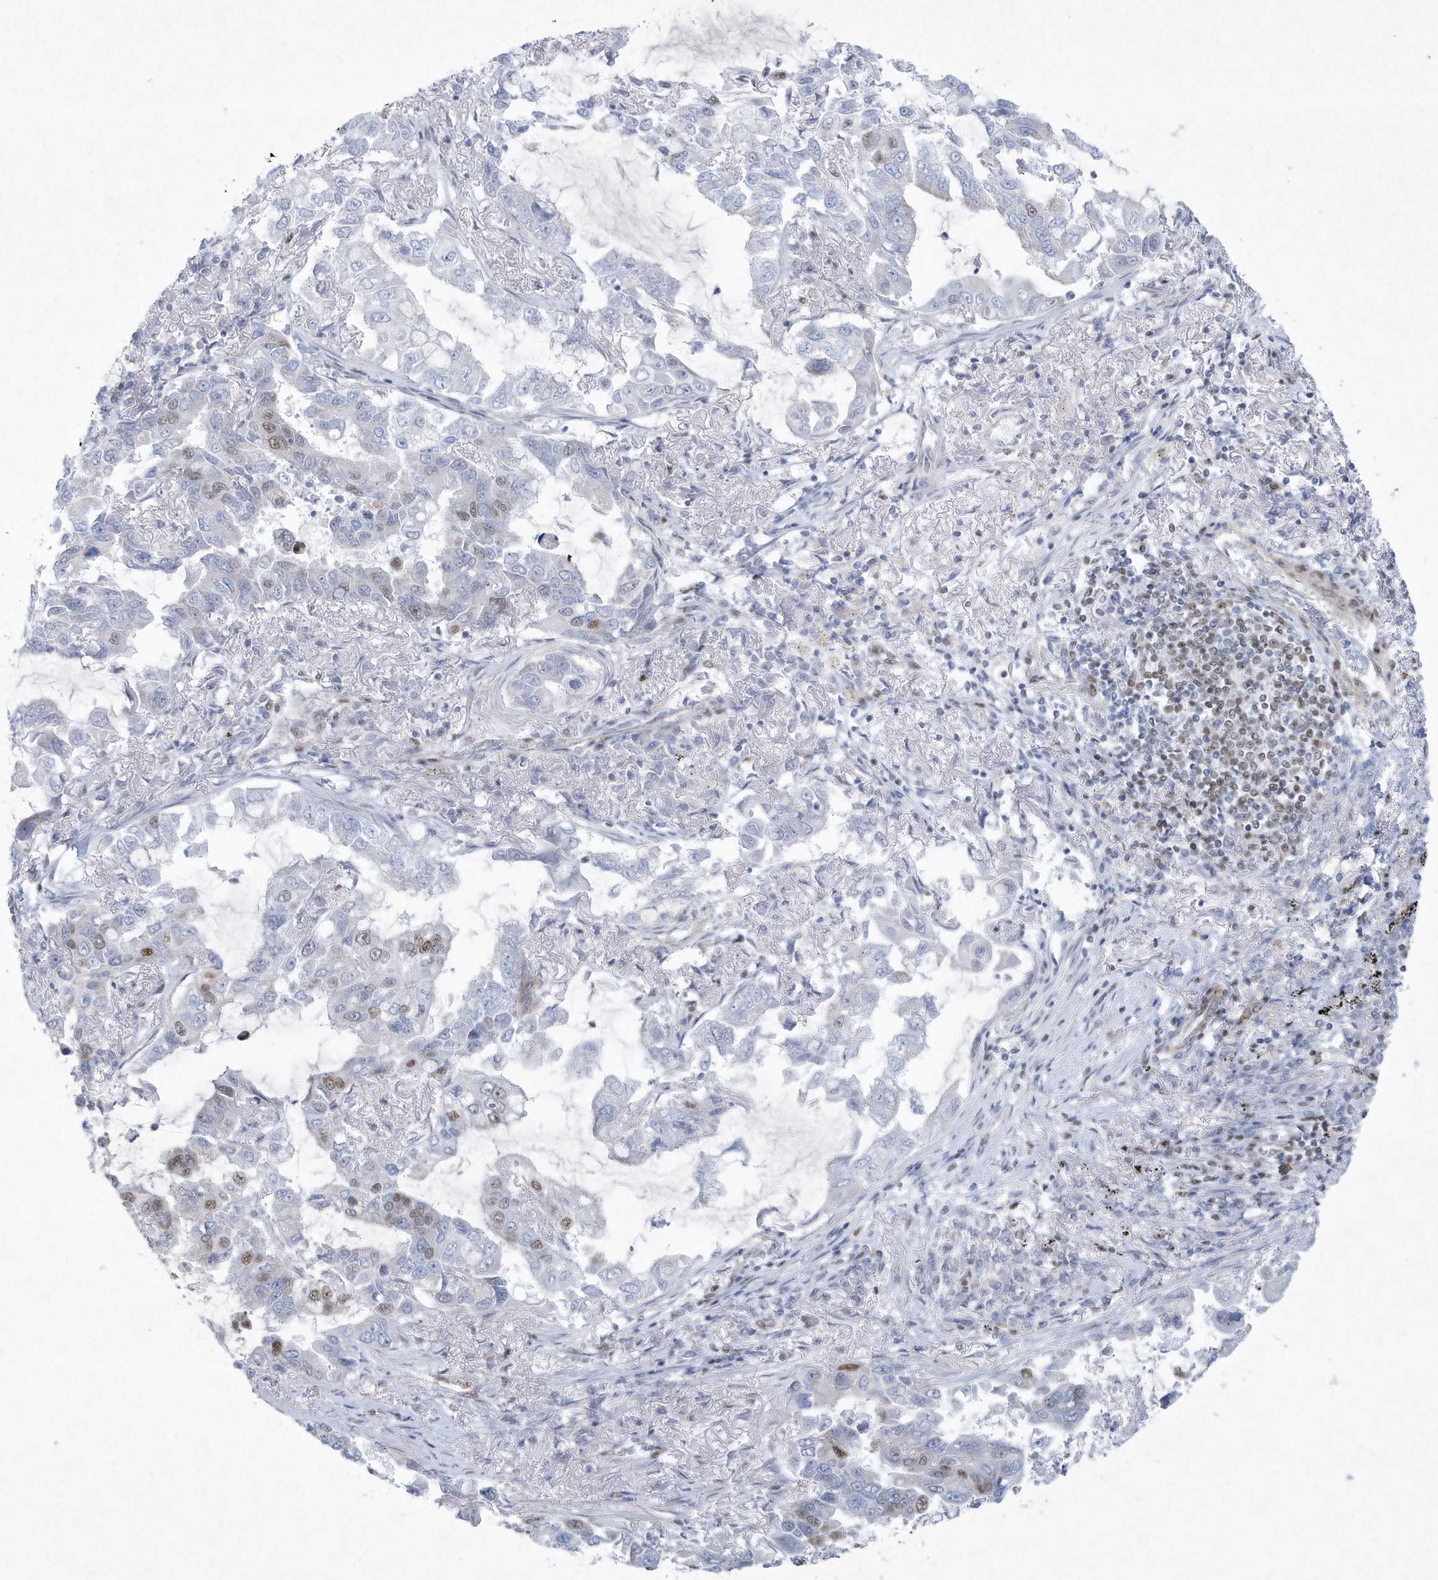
{"staining": {"intensity": "moderate", "quantity": "<25%", "location": "nuclear"}, "tissue": "lung cancer", "cell_type": "Tumor cells", "image_type": "cancer", "snomed": [{"axis": "morphology", "description": "Adenocarcinoma, NOS"}, {"axis": "topography", "description": "Lung"}], "caption": "Lung adenocarcinoma was stained to show a protein in brown. There is low levels of moderate nuclear positivity in about <25% of tumor cells.", "gene": "DCLRE1A", "patient": {"sex": "male", "age": 64}}